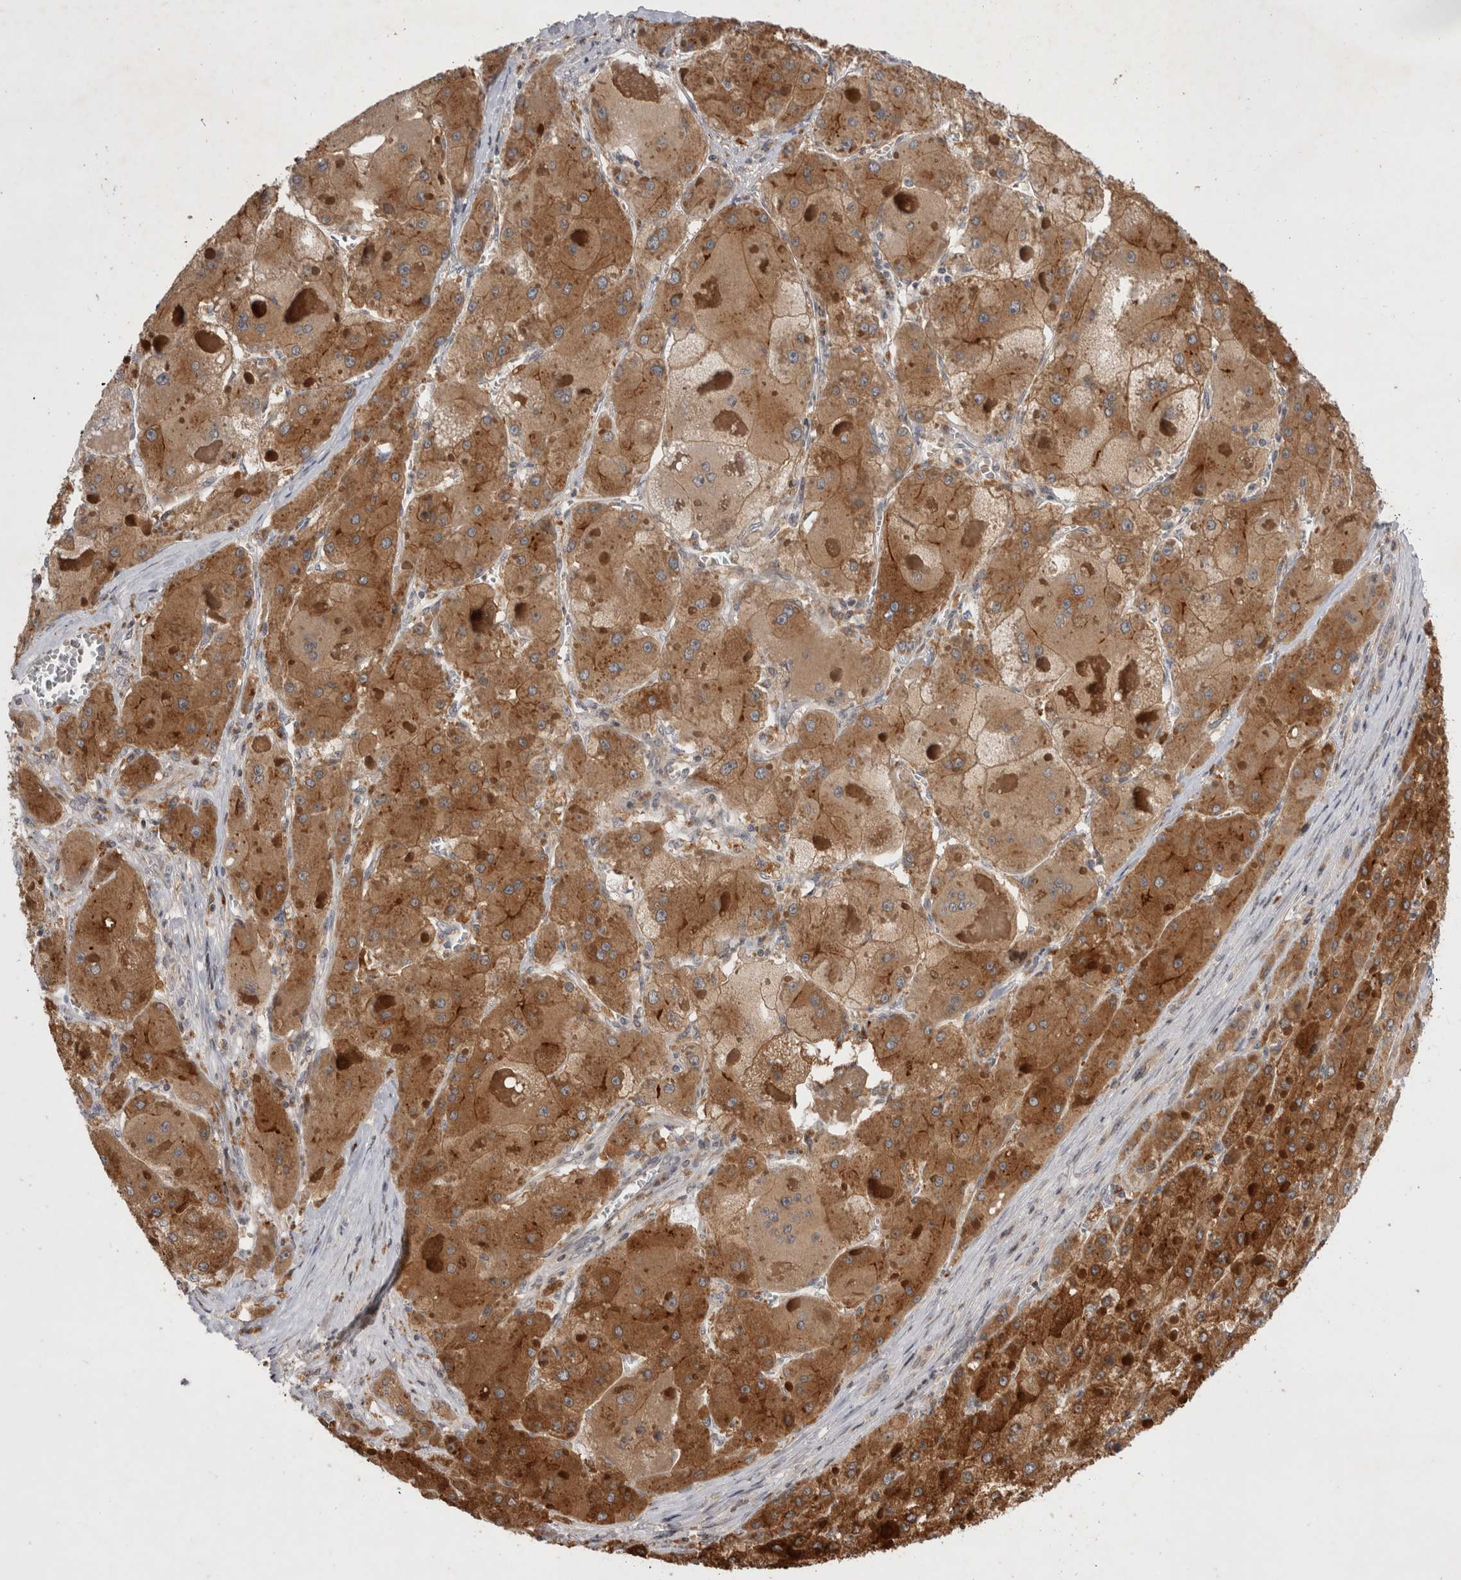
{"staining": {"intensity": "moderate", "quantity": ">75%", "location": "cytoplasmic/membranous"}, "tissue": "liver cancer", "cell_type": "Tumor cells", "image_type": "cancer", "snomed": [{"axis": "morphology", "description": "Carcinoma, Hepatocellular, NOS"}, {"axis": "topography", "description": "Liver"}], "caption": "Liver cancer stained for a protein (brown) shows moderate cytoplasmic/membranous positive positivity in about >75% of tumor cells.", "gene": "PLEKHM1", "patient": {"sex": "female", "age": 73}}